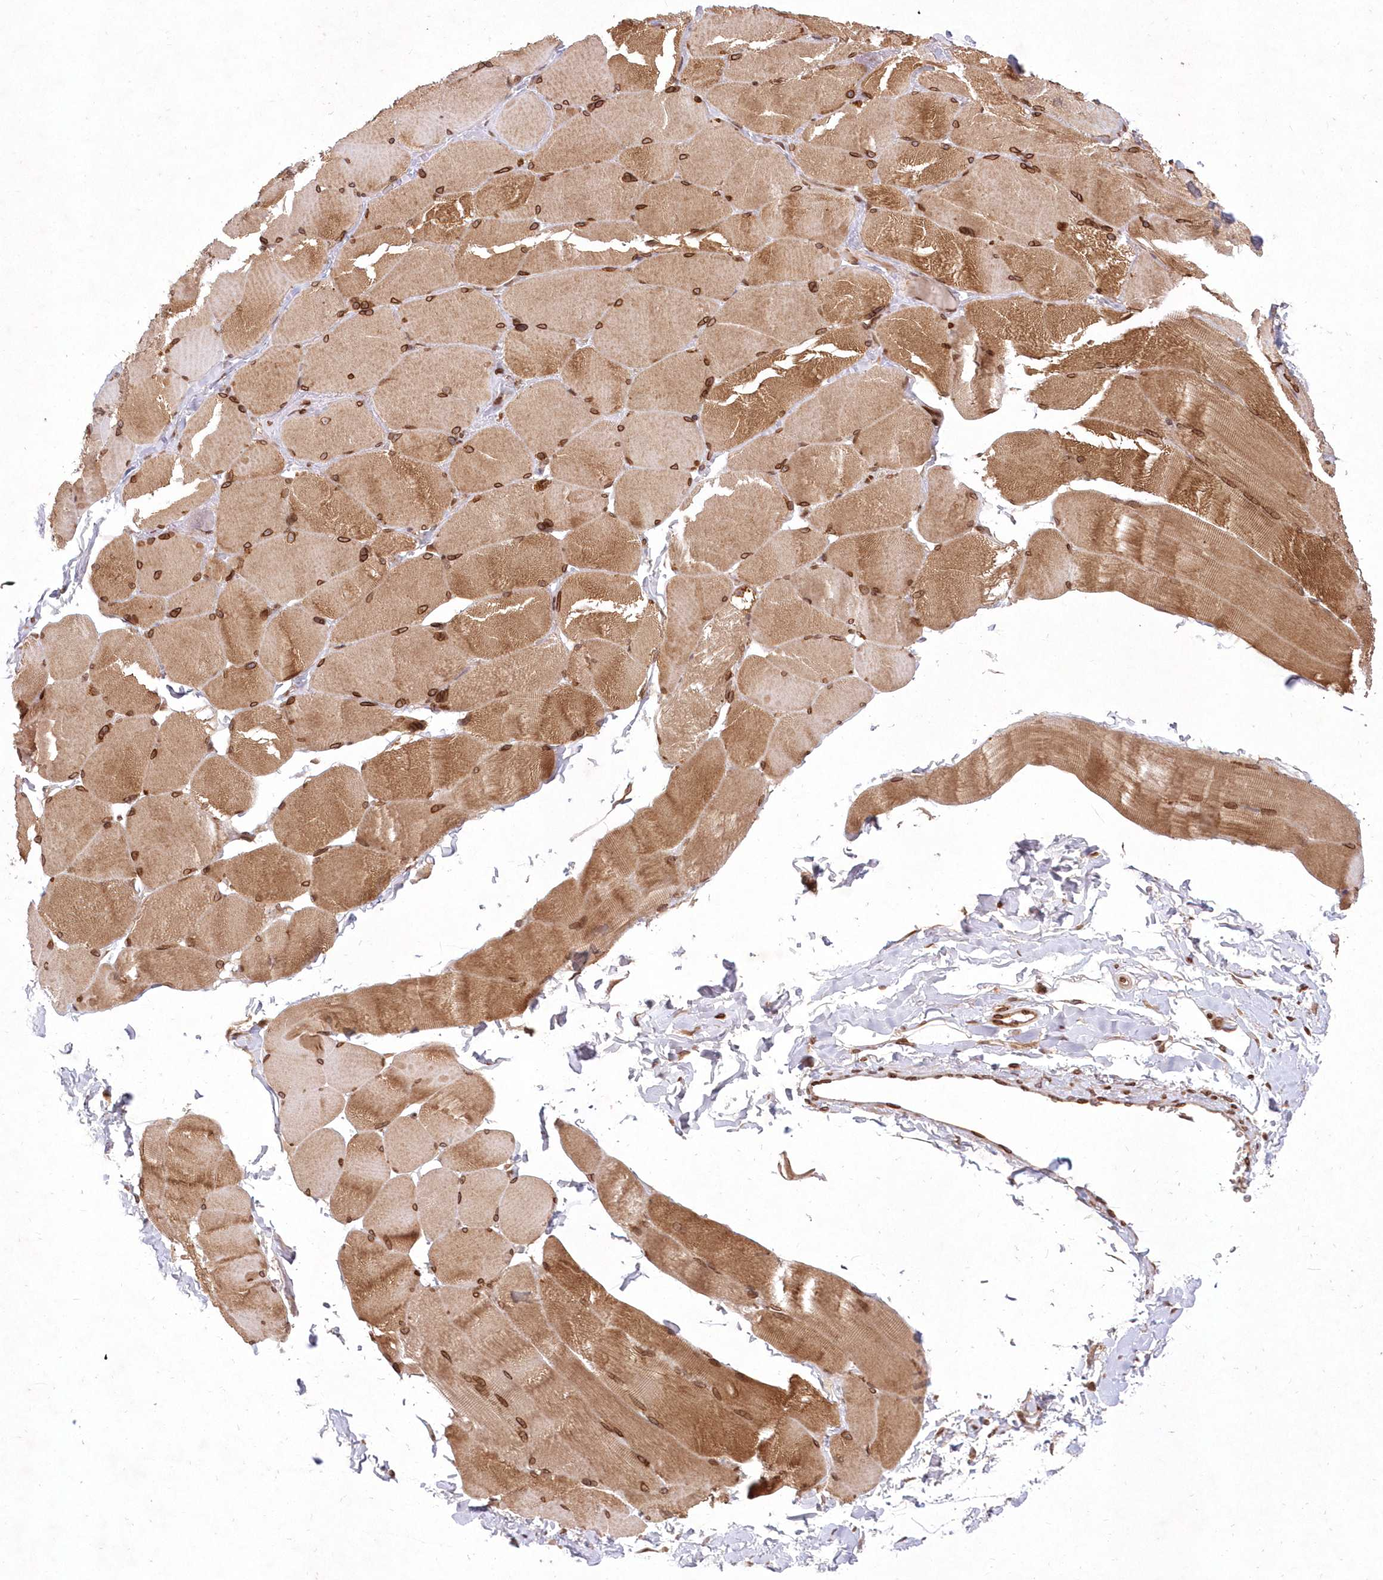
{"staining": {"intensity": "moderate", "quantity": ">75%", "location": "cytoplasmic/membranous,nuclear"}, "tissue": "skeletal muscle", "cell_type": "Myocytes", "image_type": "normal", "snomed": [{"axis": "morphology", "description": "Normal tissue, NOS"}, {"axis": "topography", "description": "Skin"}, {"axis": "topography", "description": "Skeletal muscle"}], "caption": "This photomicrograph displays unremarkable skeletal muscle stained with immunohistochemistry to label a protein in brown. The cytoplasmic/membranous,nuclear of myocytes show moderate positivity for the protein. Nuclei are counter-stained blue.", "gene": "DNAJC27", "patient": {"sex": "male", "age": 83}}